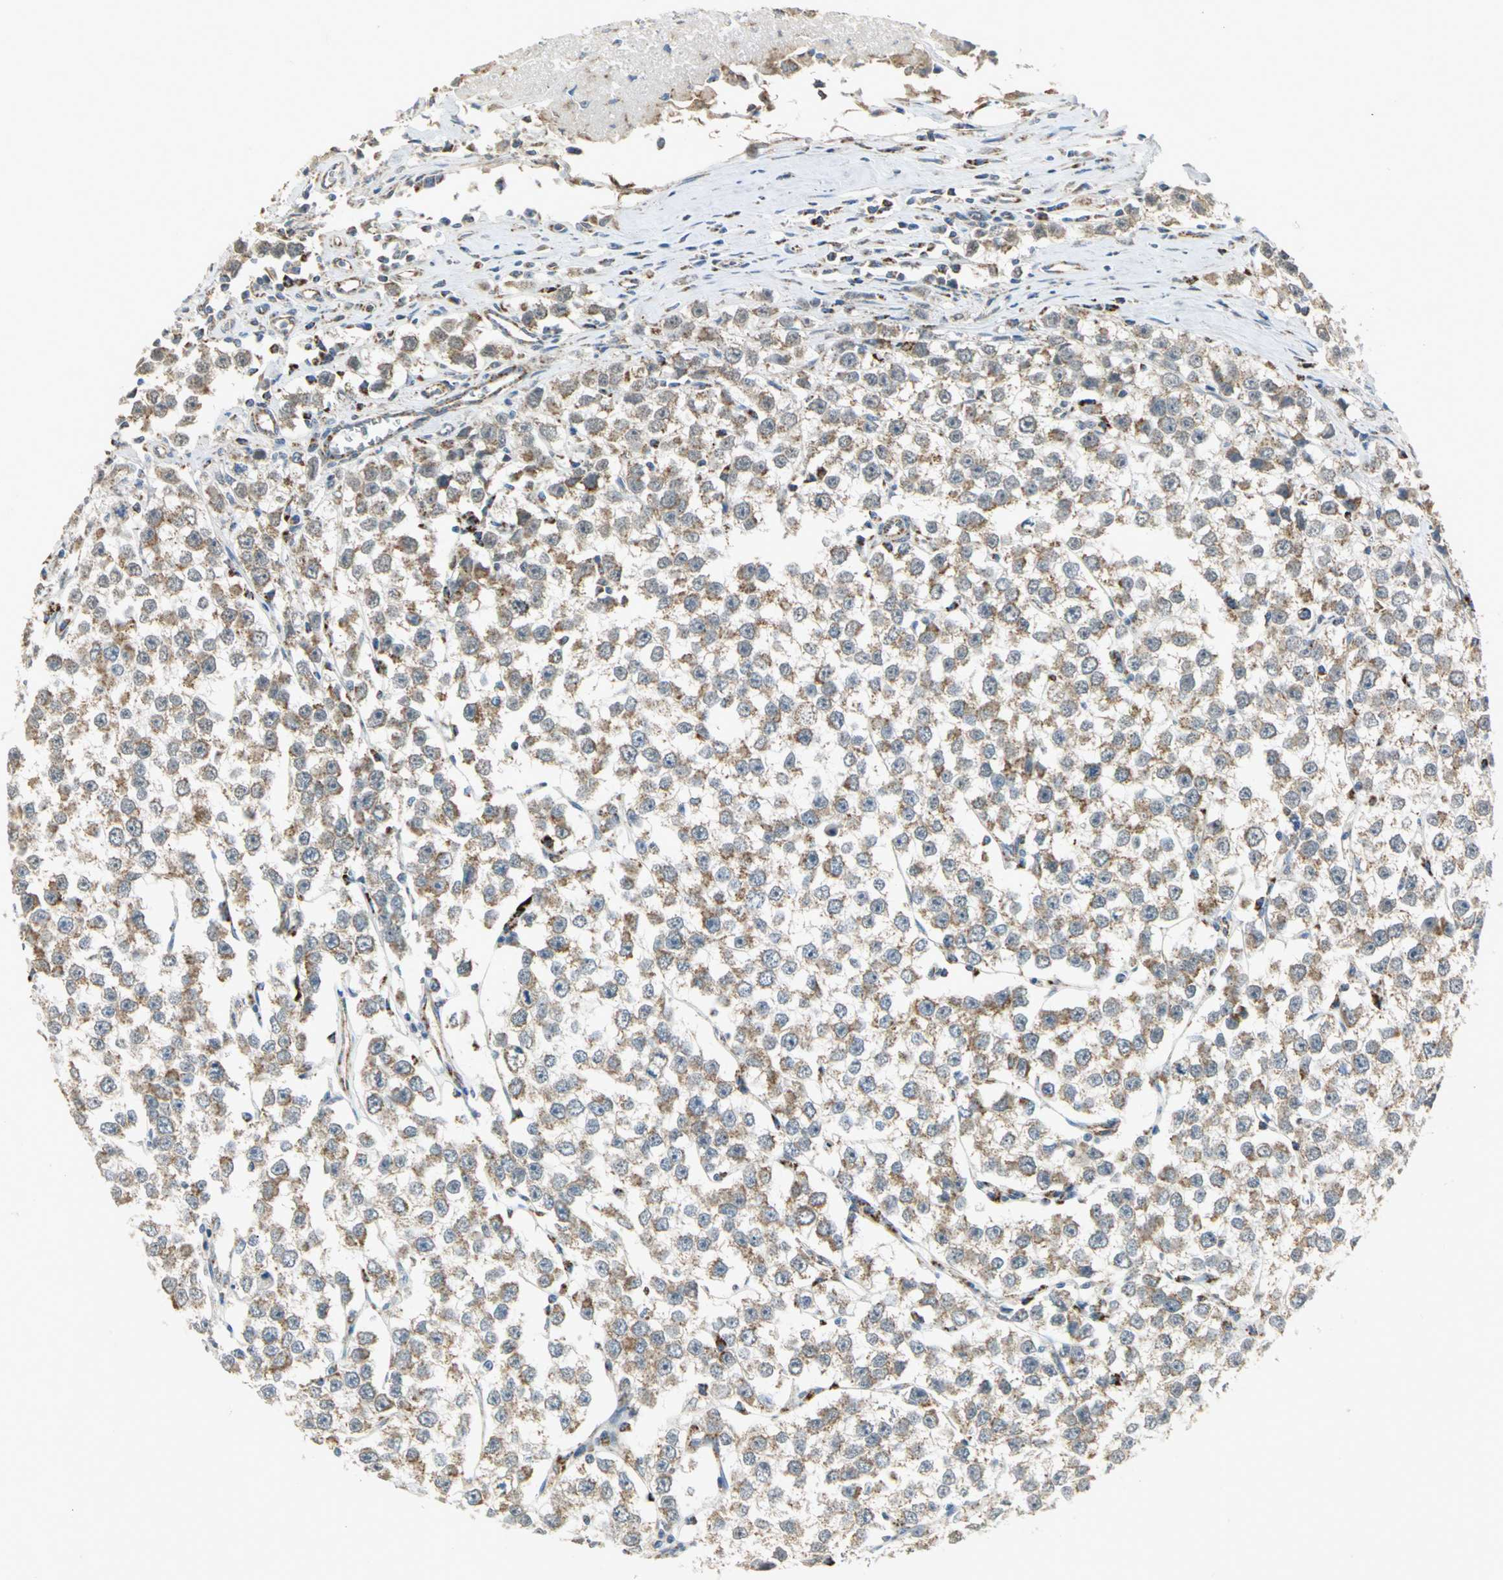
{"staining": {"intensity": "moderate", "quantity": ">75%", "location": "cytoplasmic/membranous"}, "tissue": "testis cancer", "cell_type": "Tumor cells", "image_type": "cancer", "snomed": [{"axis": "morphology", "description": "Seminoma, NOS"}, {"axis": "morphology", "description": "Carcinoma, Embryonal, NOS"}, {"axis": "topography", "description": "Testis"}], "caption": "High-magnification brightfield microscopy of embryonal carcinoma (testis) stained with DAB (3,3'-diaminobenzidine) (brown) and counterstained with hematoxylin (blue). tumor cells exhibit moderate cytoplasmic/membranous positivity is identified in approximately>75% of cells.", "gene": "NDUFB5", "patient": {"sex": "male", "age": 52}}